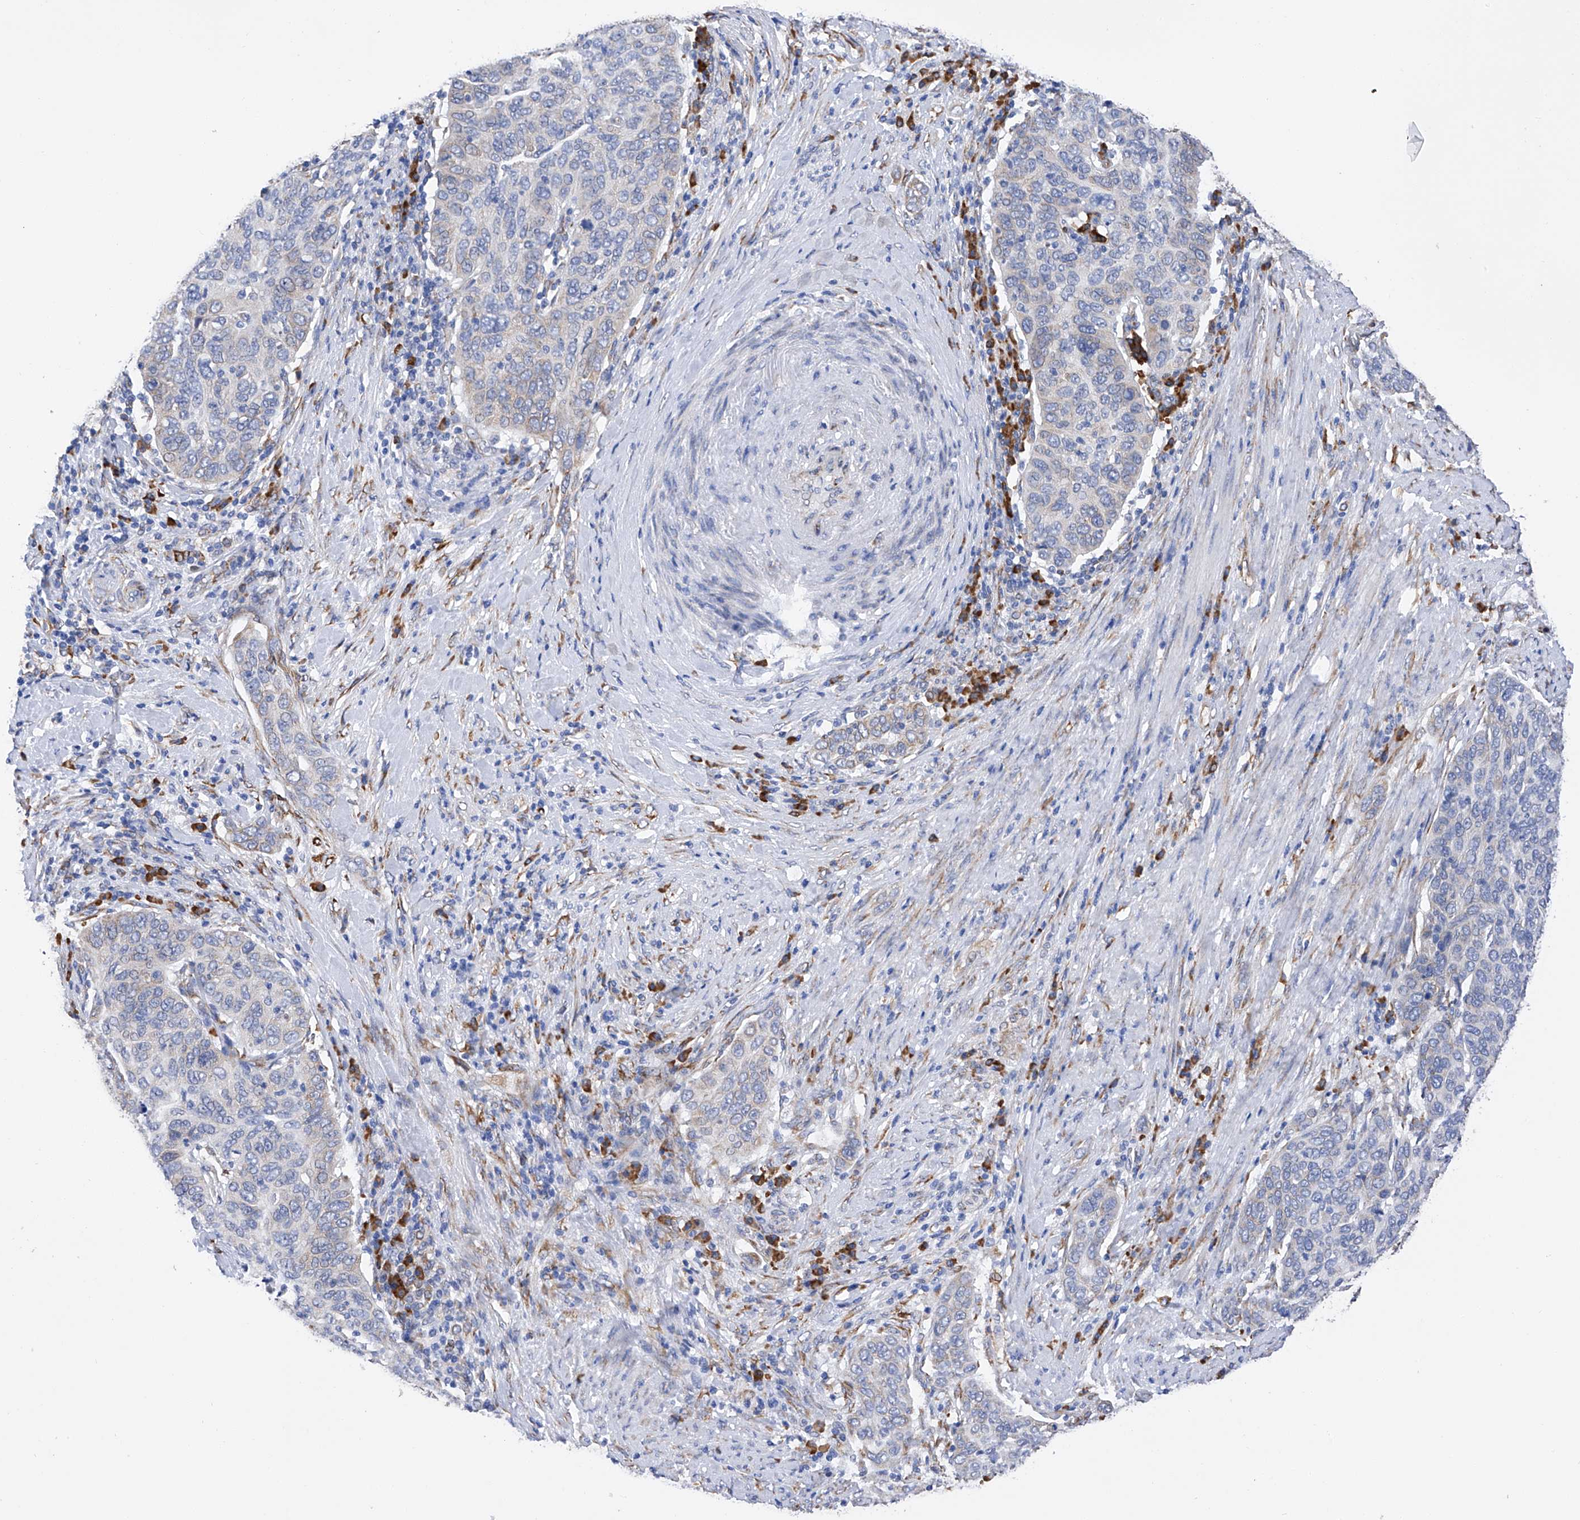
{"staining": {"intensity": "negative", "quantity": "none", "location": "none"}, "tissue": "cervical cancer", "cell_type": "Tumor cells", "image_type": "cancer", "snomed": [{"axis": "morphology", "description": "Squamous cell carcinoma, NOS"}, {"axis": "topography", "description": "Cervix"}], "caption": "Immunohistochemistry (IHC) of cervical cancer demonstrates no positivity in tumor cells.", "gene": "PDIA5", "patient": {"sex": "female", "age": 60}}